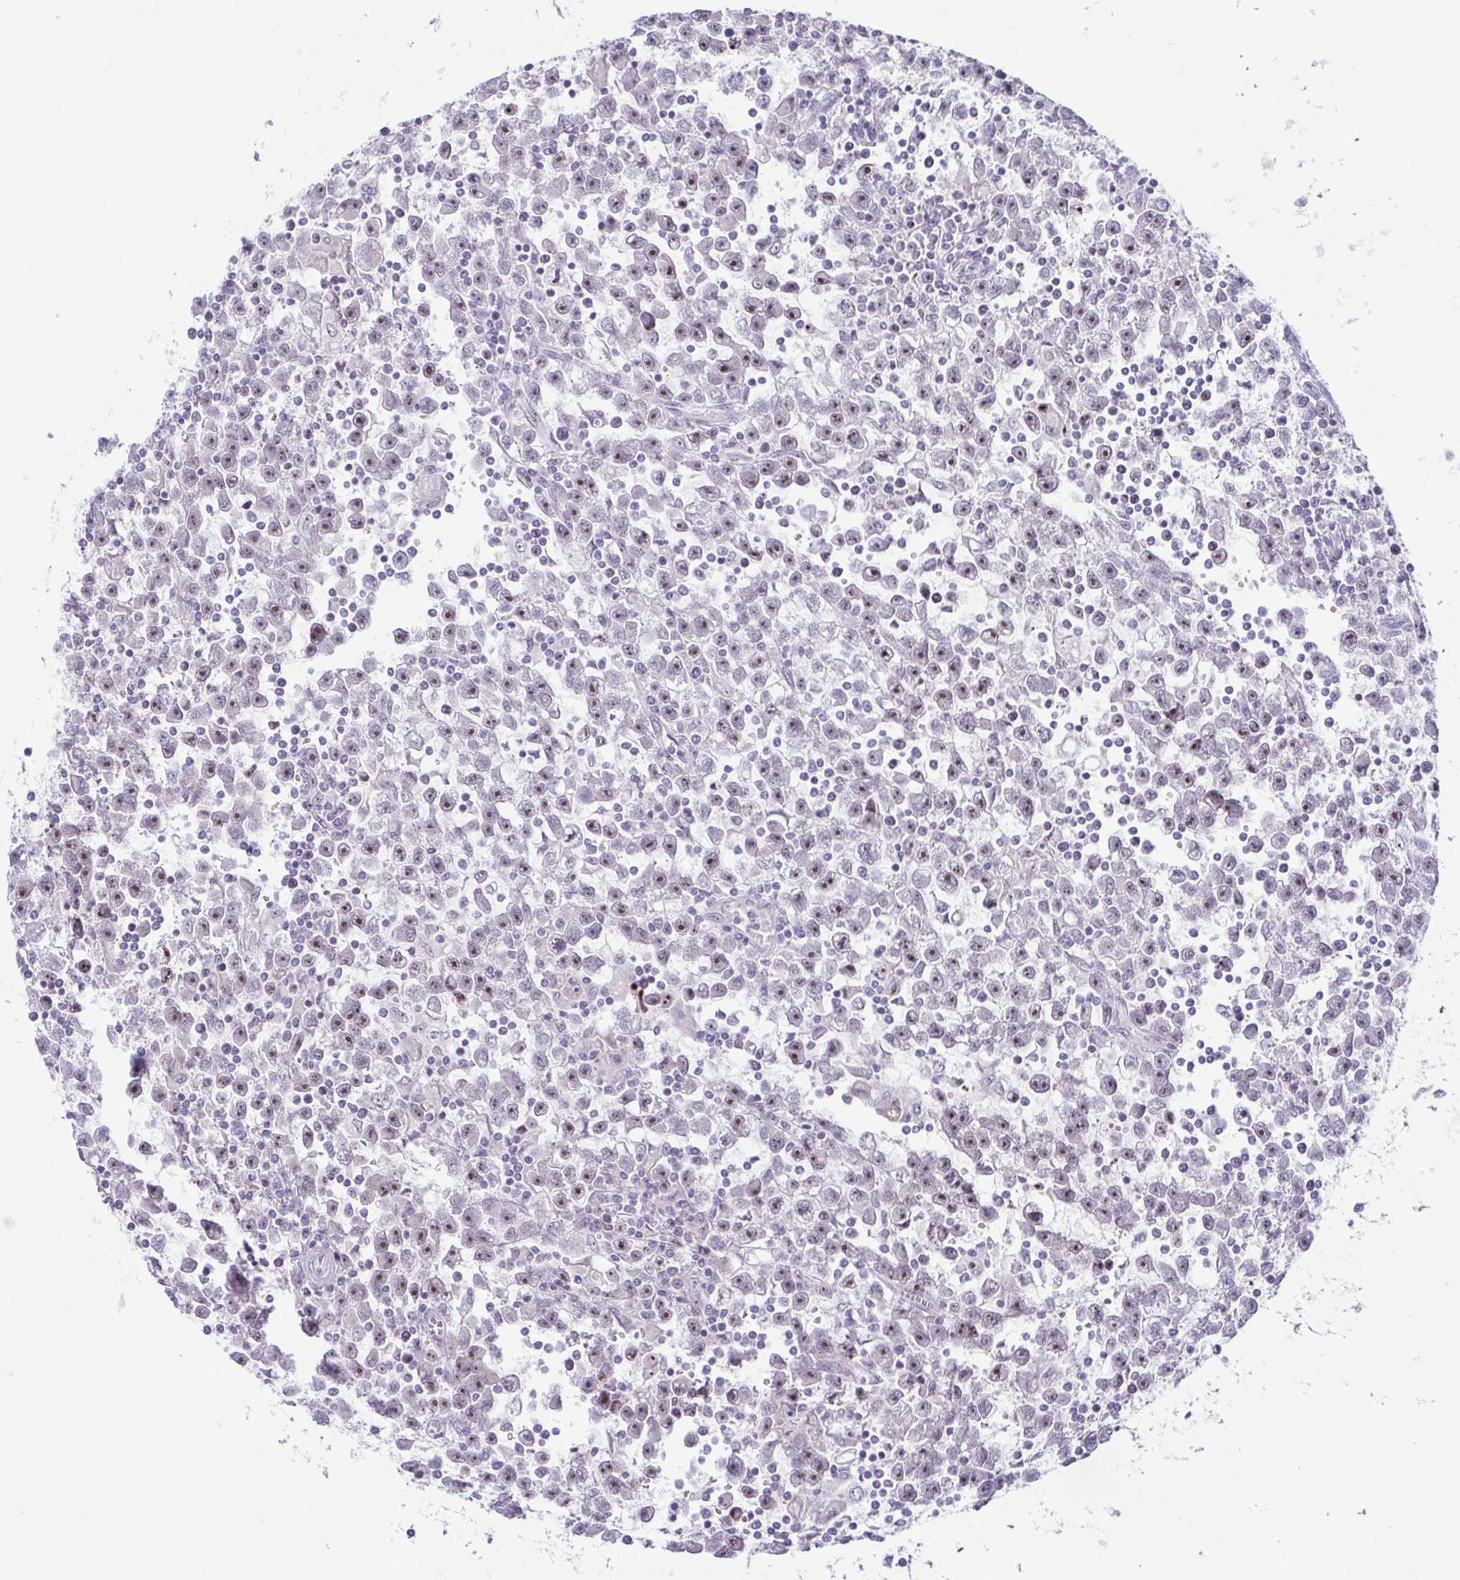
{"staining": {"intensity": "weak", "quantity": "<25%", "location": "nuclear"}, "tissue": "testis cancer", "cell_type": "Tumor cells", "image_type": "cancer", "snomed": [{"axis": "morphology", "description": "Seminoma, NOS"}, {"axis": "topography", "description": "Testis"}], "caption": "High magnification brightfield microscopy of testis cancer (seminoma) stained with DAB (3,3'-diaminobenzidine) (brown) and counterstained with hematoxylin (blue): tumor cells show no significant expression. (IHC, brightfield microscopy, high magnification).", "gene": "RSL24D1", "patient": {"sex": "male", "age": 31}}